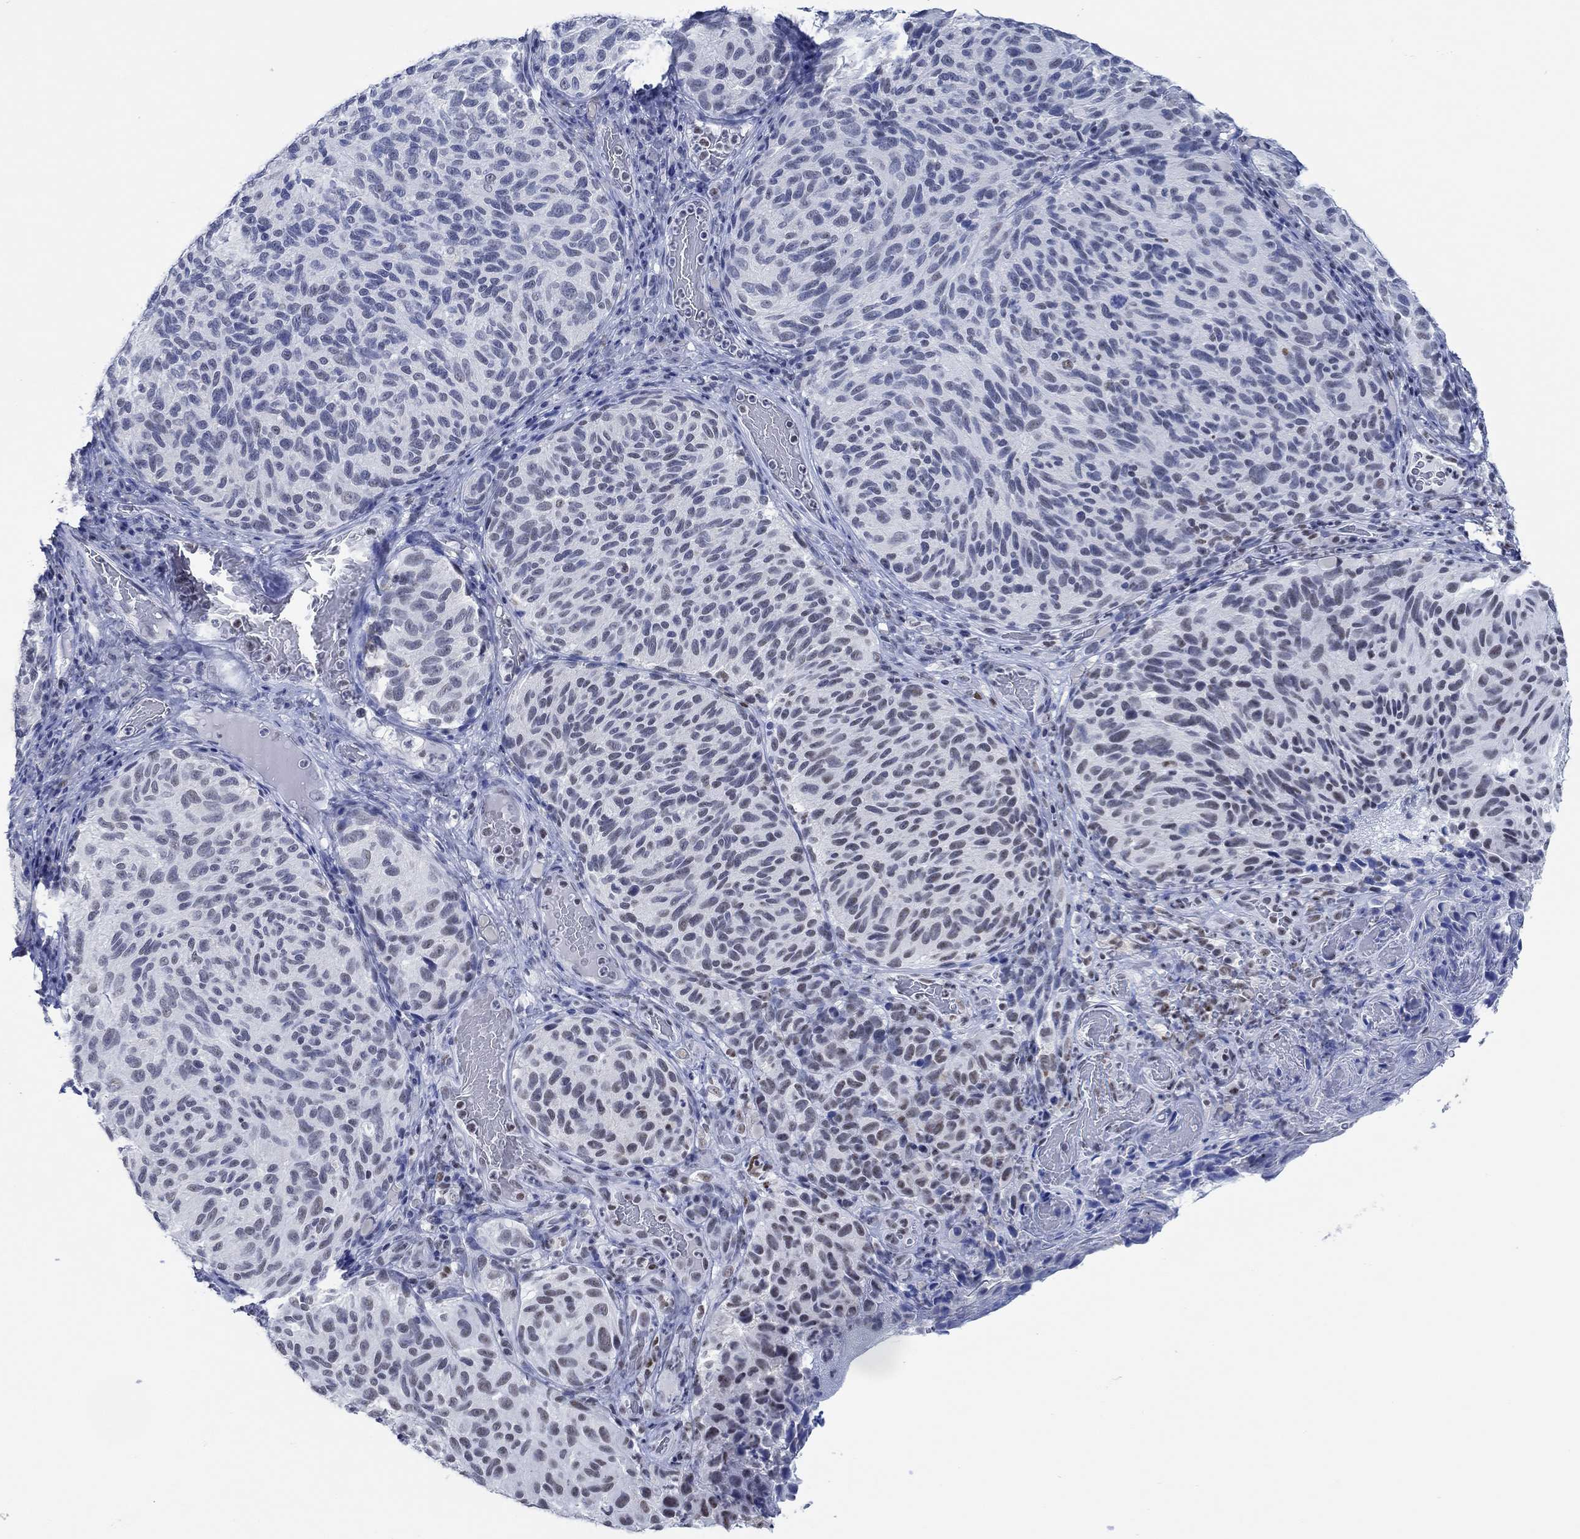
{"staining": {"intensity": "negative", "quantity": "none", "location": "none"}, "tissue": "melanoma", "cell_type": "Tumor cells", "image_type": "cancer", "snomed": [{"axis": "morphology", "description": "Malignant melanoma, NOS"}, {"axis": "topography", "description": "Skin"}], "caption": "Malignant melanoma was stained to show a protein in brown. There is no significant expression in tumor cells.", "gene": "PPP1R17", "patient": {"sex": "female", "age": 73}}